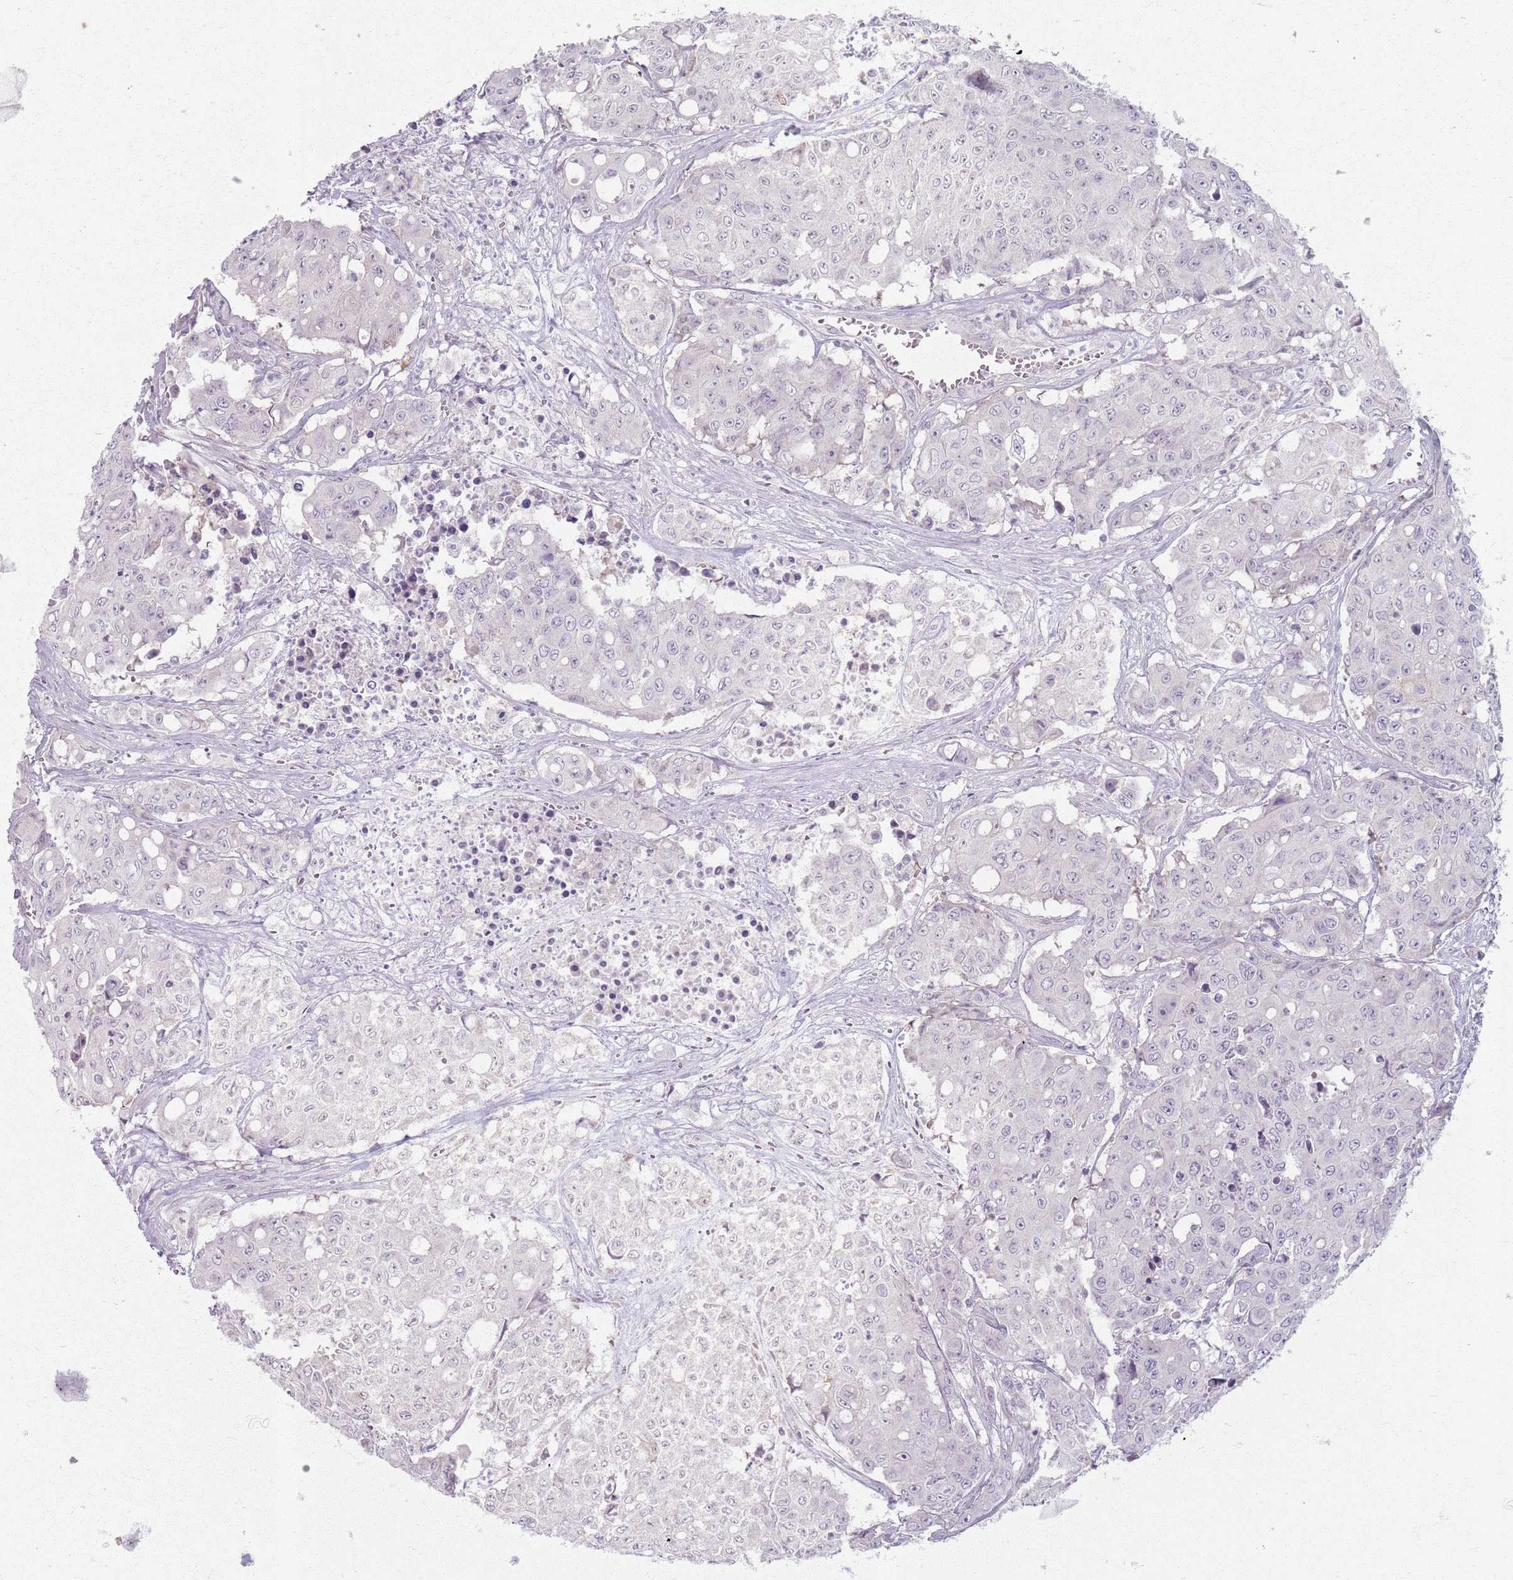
{"staining": {"intensity": "negative", "quantity": "none", "location": "none"}, "tissue": "colorectal cancer", "cell_type": "Tumor cells", "image_type": "cancer", "snomed": [{"axis": "morphology", "description": "Adenocarcinoma, NOS"}, {"axis": "topography", "description": "Colon"}], "caption": "Human colorectal adenocarcinoma stained for a protein using IHC reveals no positivity in tumor cells.", "gene": "CRIPT", "patient": {"sex": "male", "age": 51}}